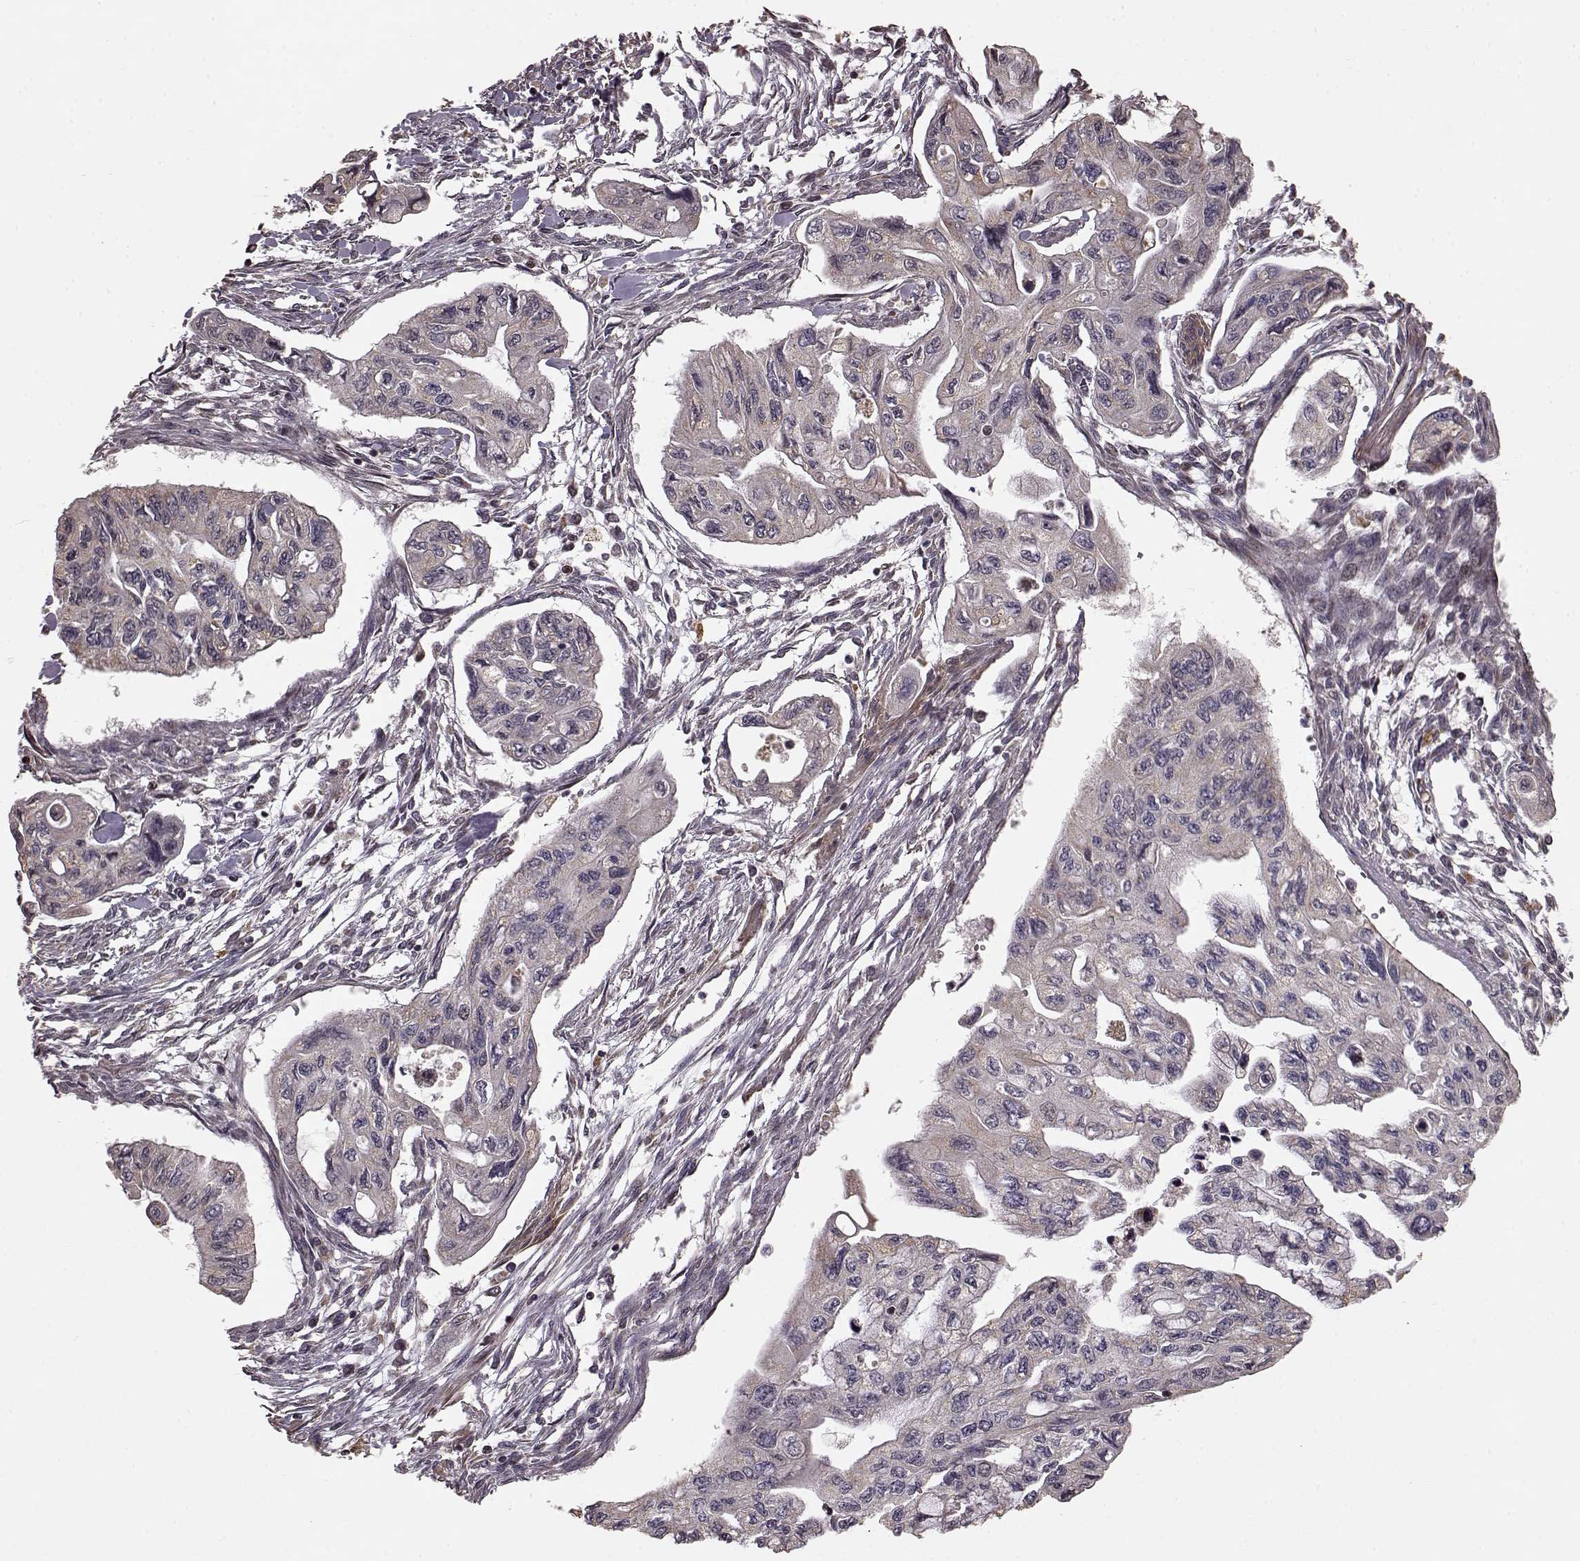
{"staining": {"intensity": "negative", "quantity": "none", "location": "none"}, "tissue": "pancreatic cancer", "cell_type": "Tumor cells", "image_type": "cancer", "snomed": [{"axis": "morphology", "description": "Adenocarcinoma, NOS"}, {"axis": "topography", "description": "Pancreas"}], "caption": "An immunohistochemistry image of pancreatic adenocarcinoma is shown. There is no staining in tumor cells of pancreatic adenocarcinoma.", "gene": "BACH2", "patient": {"sex": "female", "age": 76}}